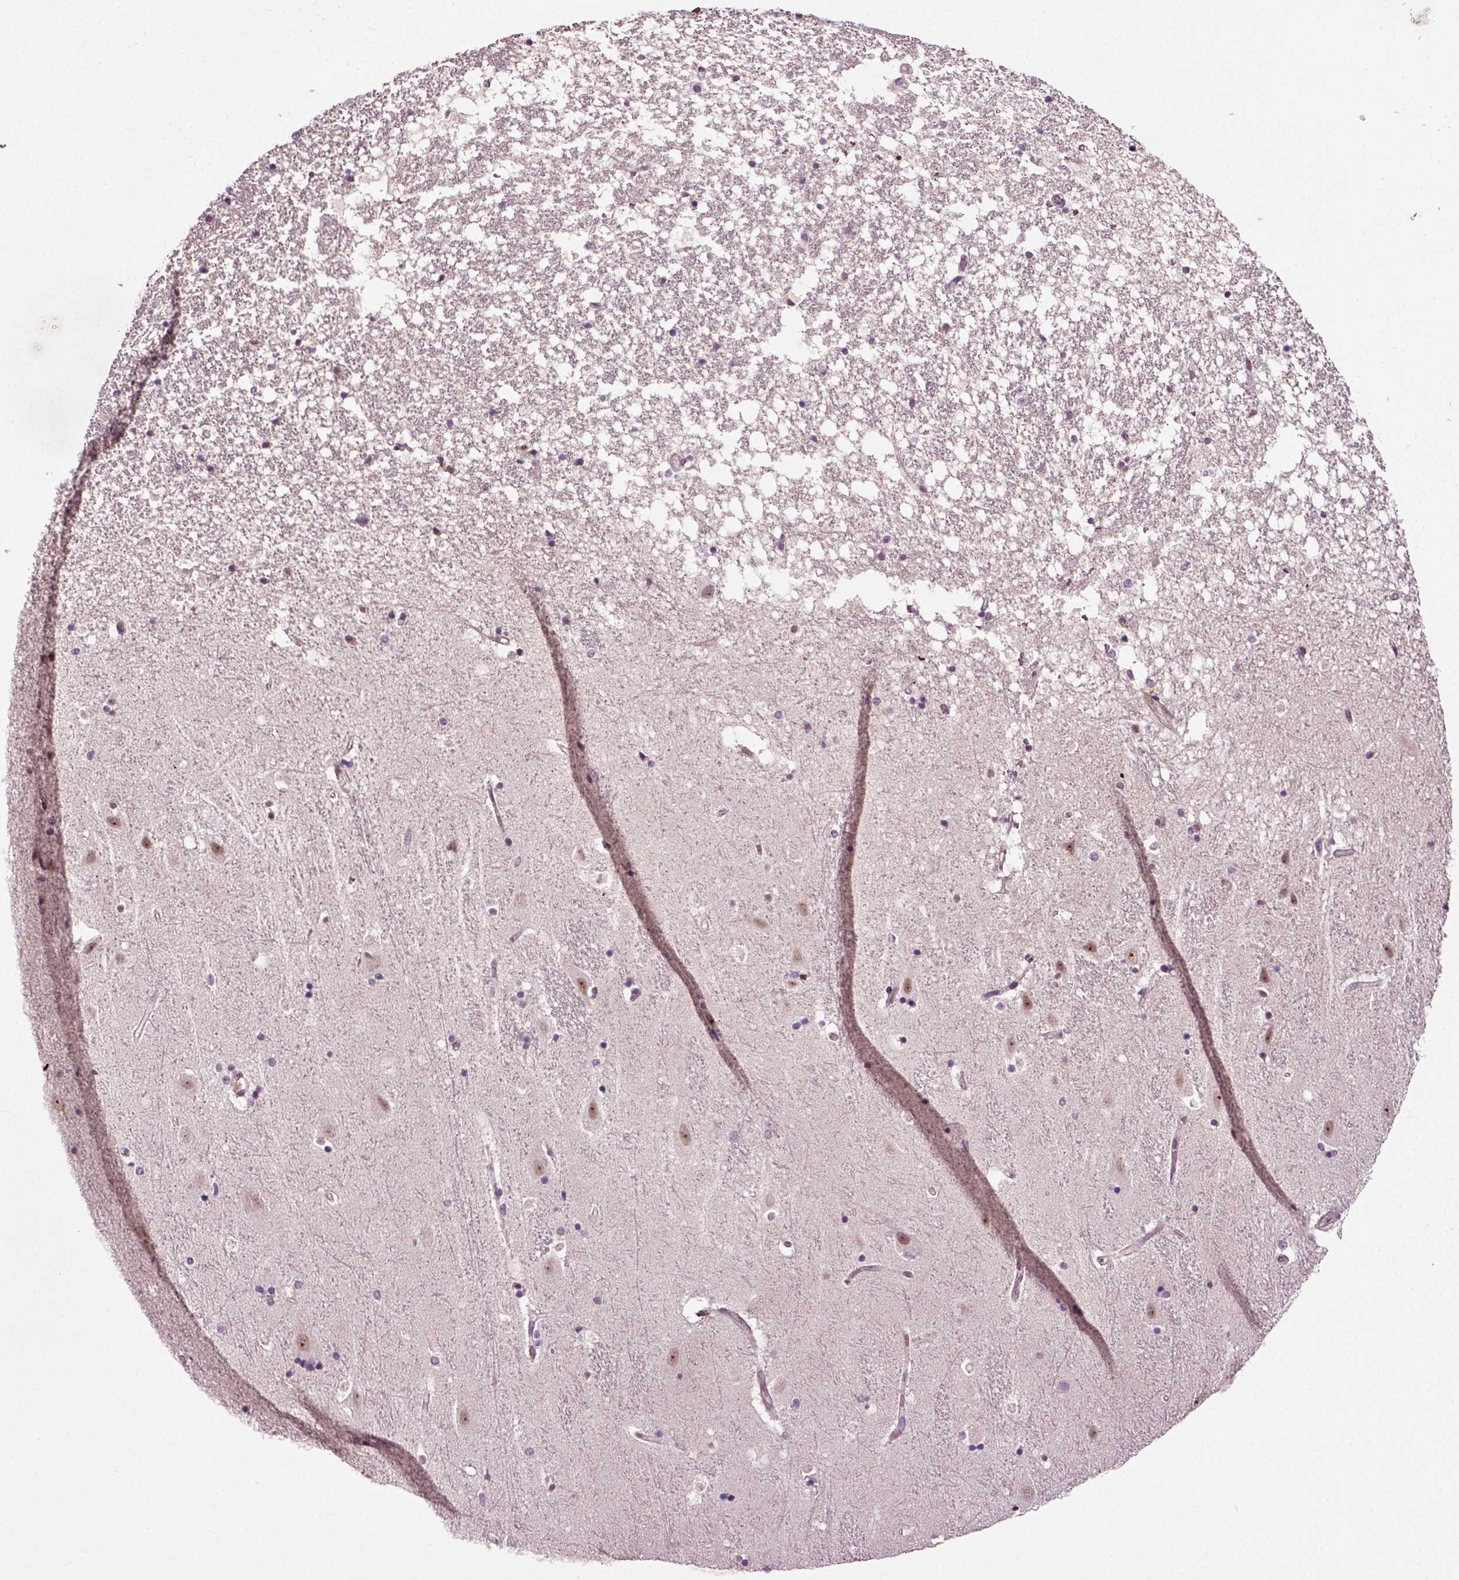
{"staining": {"intensity": "weak", "quantity": "<25%", "location": "nuclear"}, "tissue": "hippocampus", "cell_type": "Glial cells", "image_type": "normal", "snomed": [{"axis": "morphology", "description": "Normal tissue, NOS"}, {"axis": "topography", "description": "Hippocampus"}], "caption": "Micrograph shows no significant protein staining in glial cells of benign hippocampus.", "gene": "KNSTRN", "patient": {"sex": "male", "age": 49}}